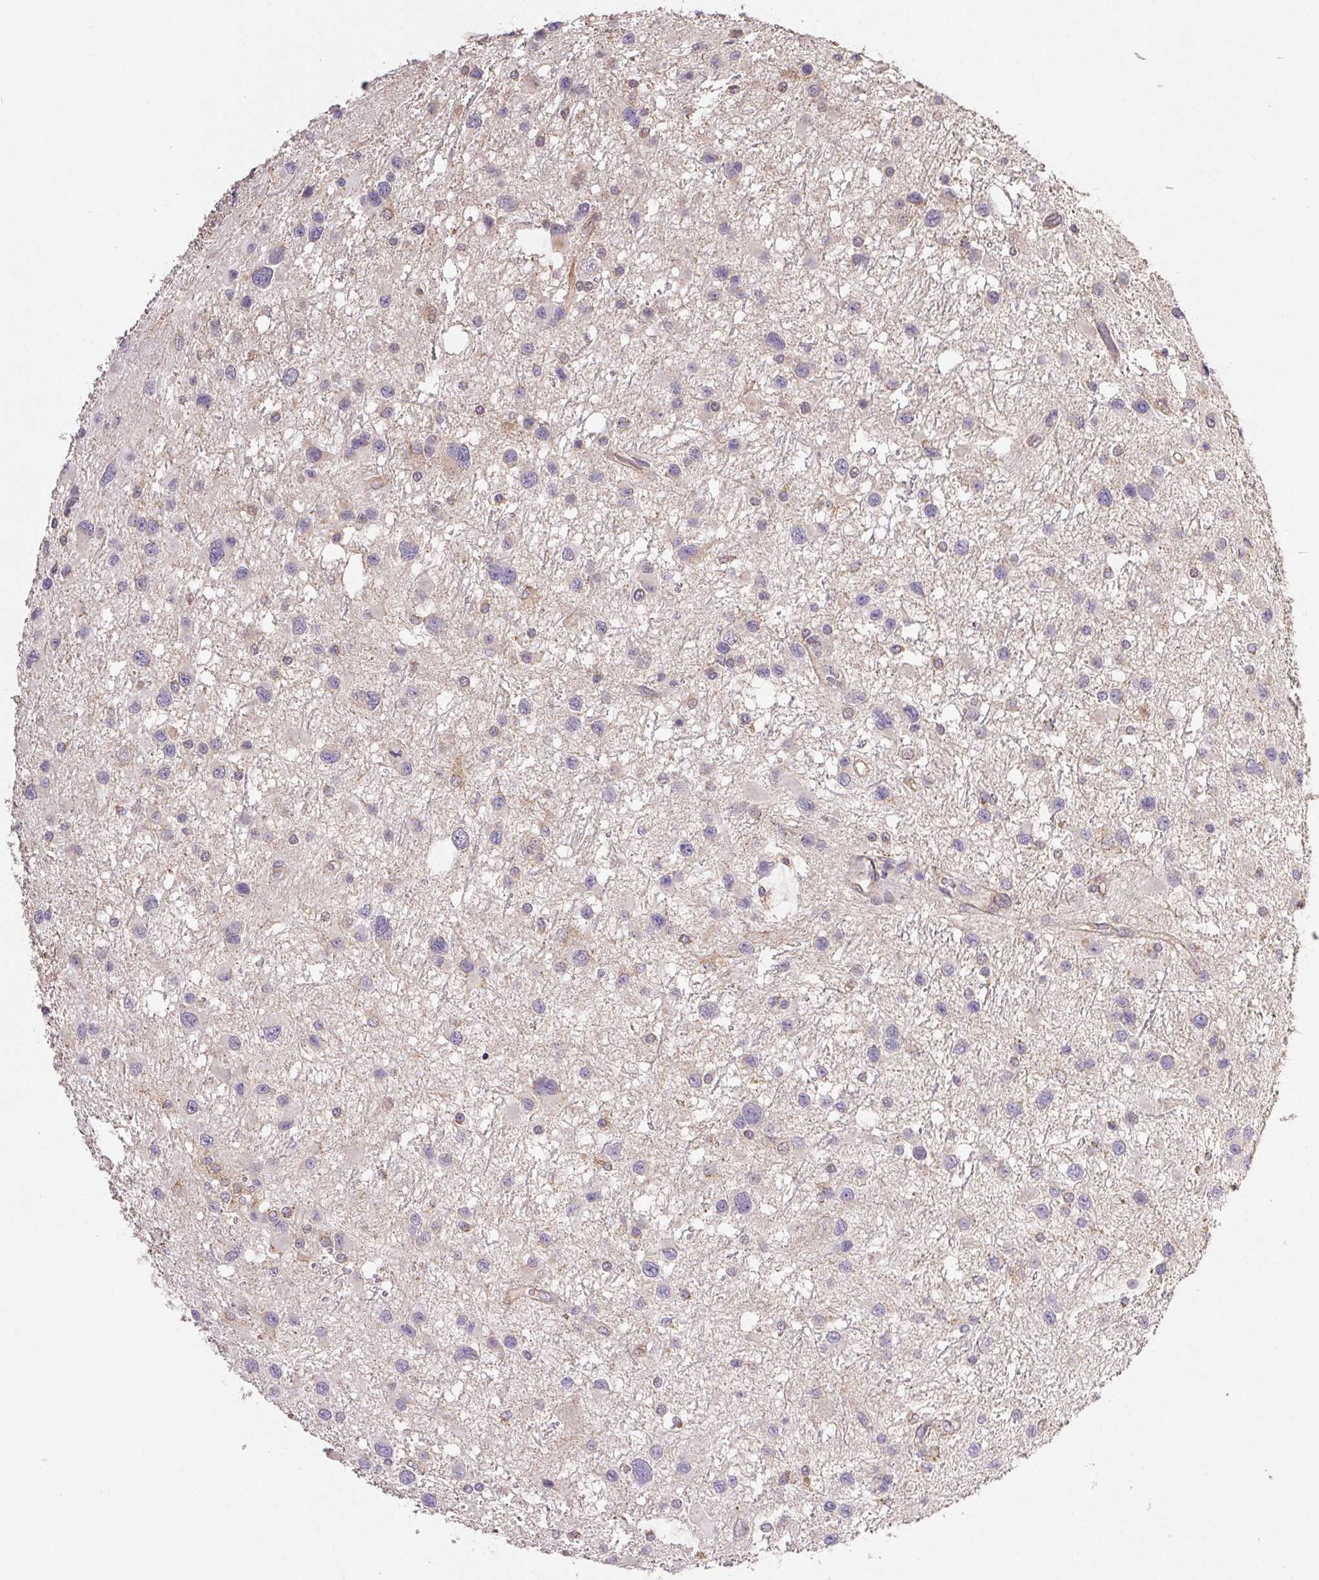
{"staining": {"intensity": "negative", "quantity": "none", "location": "none"}, "tissue": "glioma", "cell_type": "Tumor cells", "image_type": "cancer", "snomed": [{"axis": "morphology", "description": "Glioma, malignant, Low grade"}, {"axis": "topography", "description": "Brain"}], "caption": "Histopathology image shows no protein expression in tumor cells of malignant glioma (low-grade) tissue.", "gene": "RAB11A", "patient": {"sex": "female", "age": 32}}